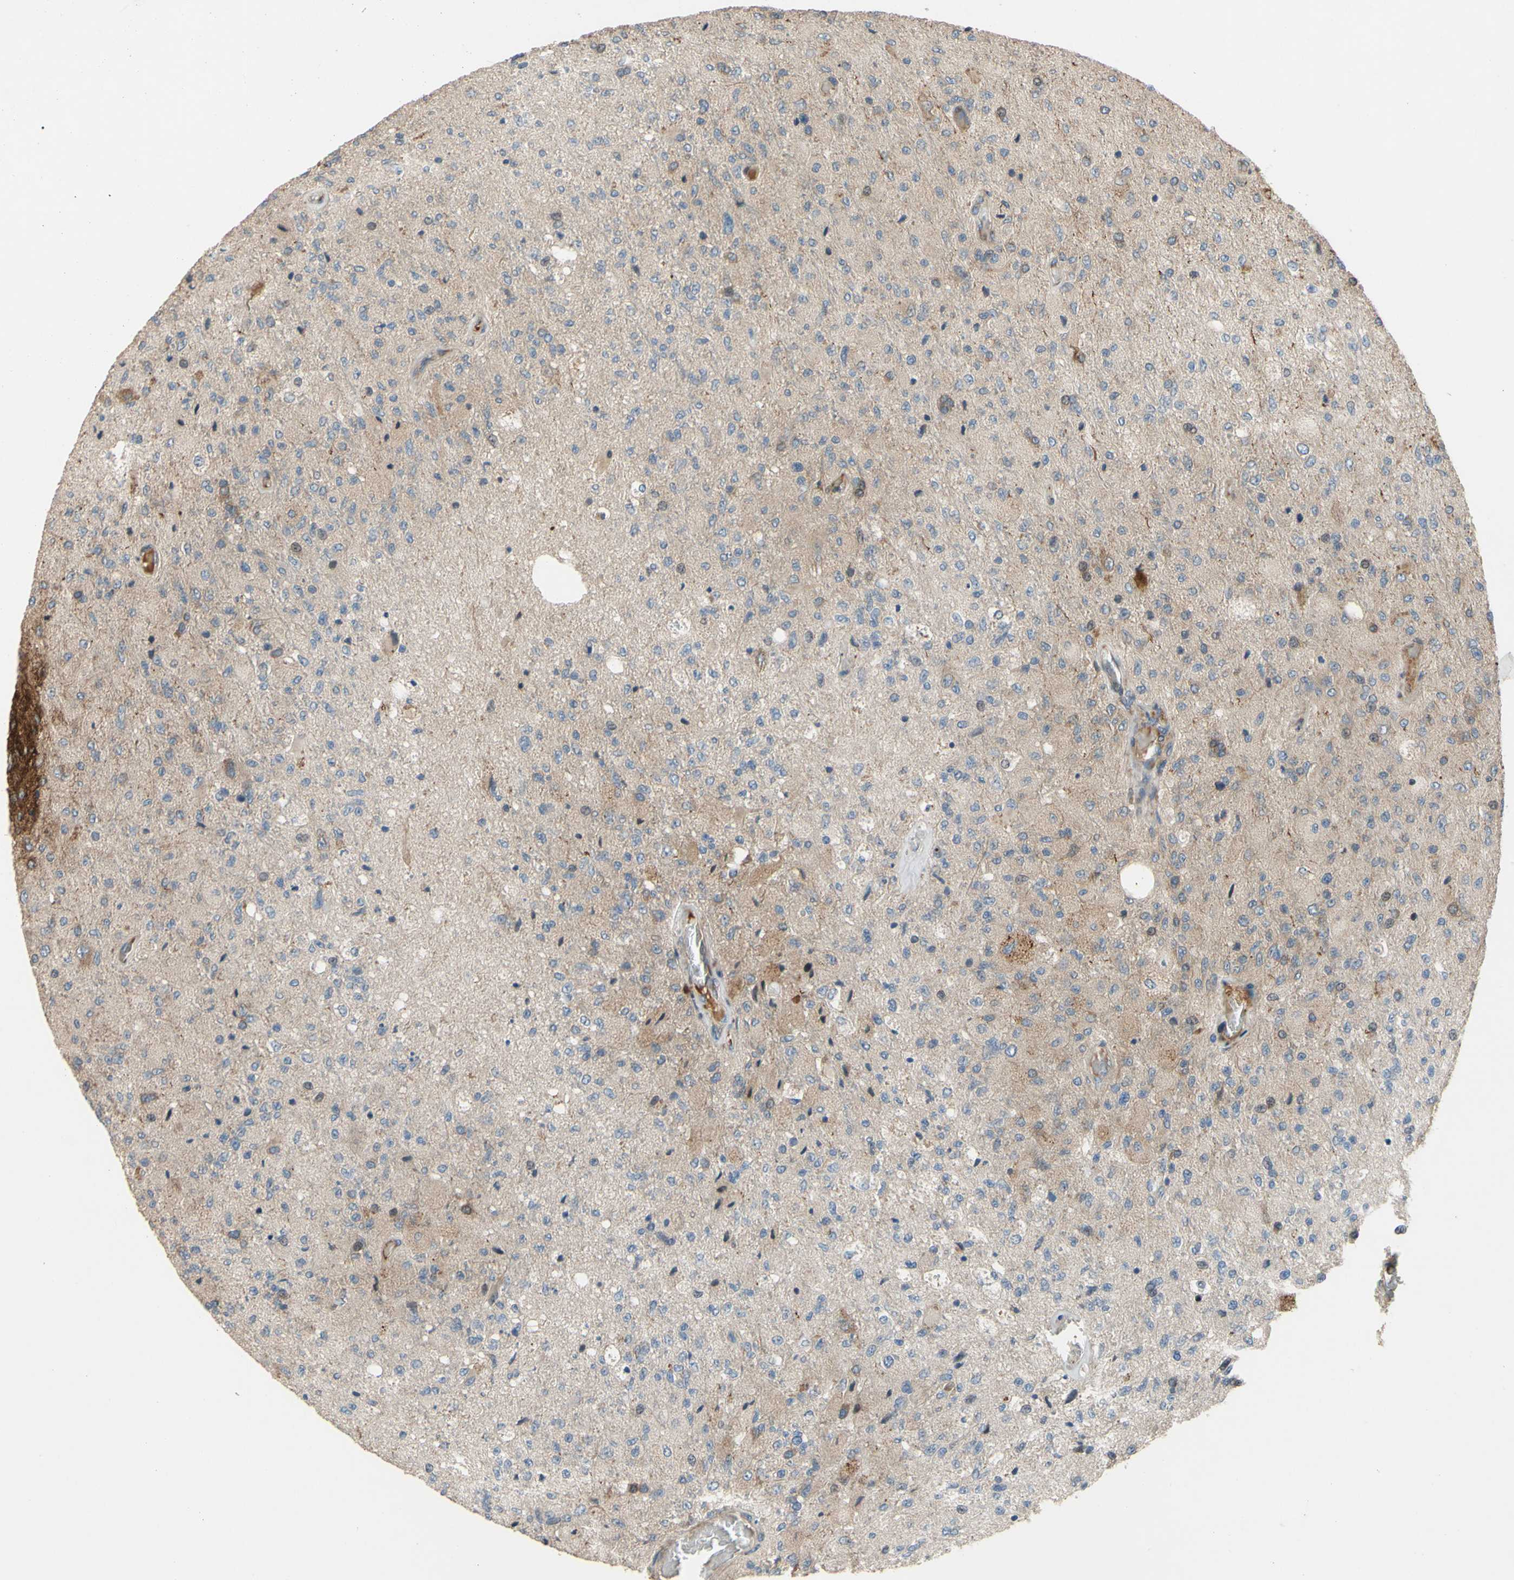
{"staining": {"intensity": "moderate", "quantity": "<25%", "location": "cytoplasmic/membranous"}, "tissue": "glioma", "cell_type": "Tumor cells", "image_type": "cancer", "snomed": [{"axis": "morphology", "description": "Normal tissue, NOS"}, {"axis": "morphology", "description": "Glioma, malignant, High grade"}, {"axis": "topography", "description": "Cerebral cortex"}], "caption": "Tumor cells display low levels of moderate cytoplasmic/membranous staining in about <25% of cells in human malignant high-grade glioma.", "gene": "SPTLC1", "patient": {"sex": "male", "age": 77}}